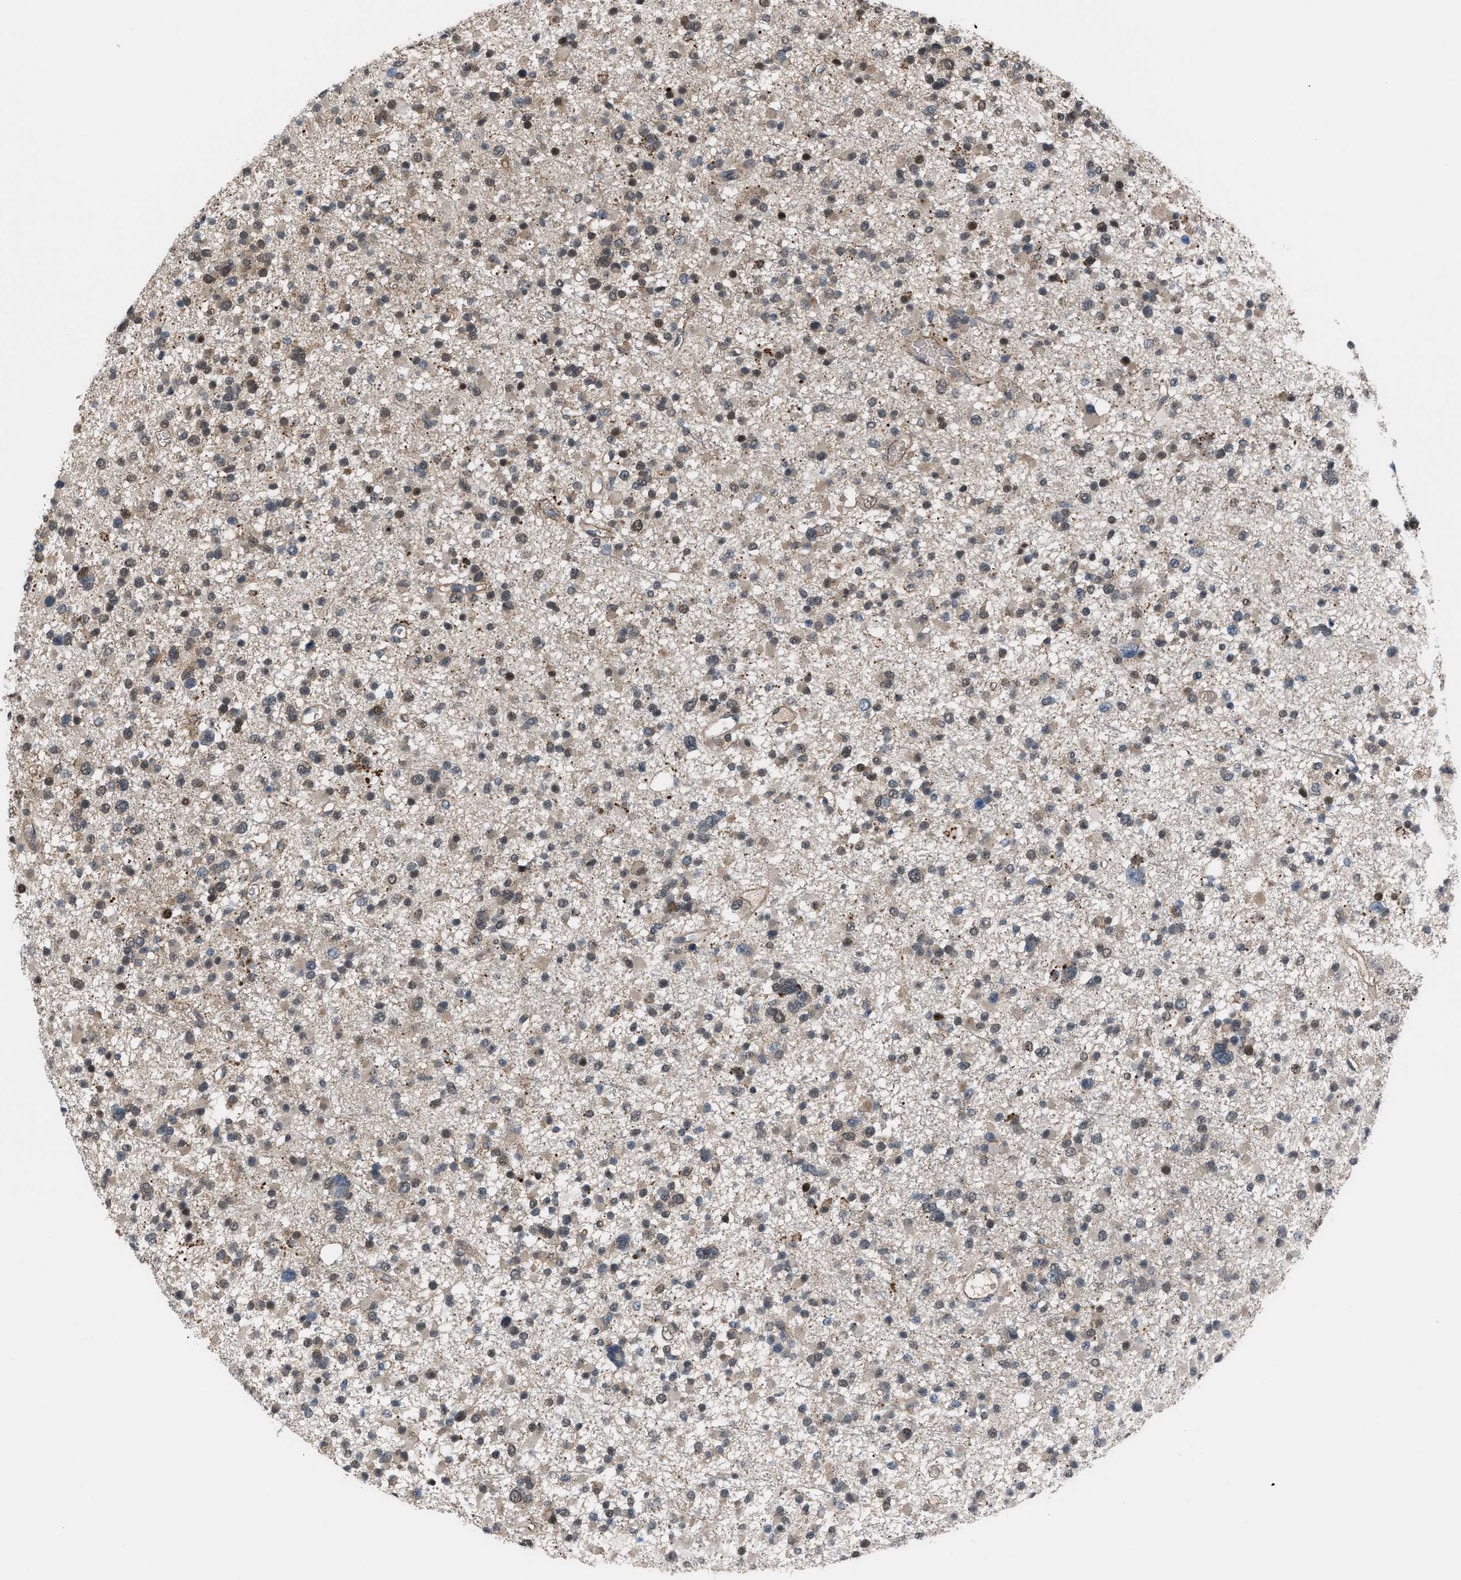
{"staining": {"intensity": "weak", "quantity": "25%-75%", "location": "cytoplasmic/membranous,nuclear"}, "tissue": "glioma", "cell_type": "Tumor cells", "image_type": "cancer", "snomed": [{"axis": "morphology", "description": "Glioma, malignant, Low grade"}, {"axis": "topography", "description": "Brain"}], "caption": "Glioma stained for a protein (brown) shows weak cytoplasmic/membranous and nuclear positive staining in approximately 25%-75% of tumor cells.", "gene": "RFFL", "patient": {"sex": "female", "age": 22}}